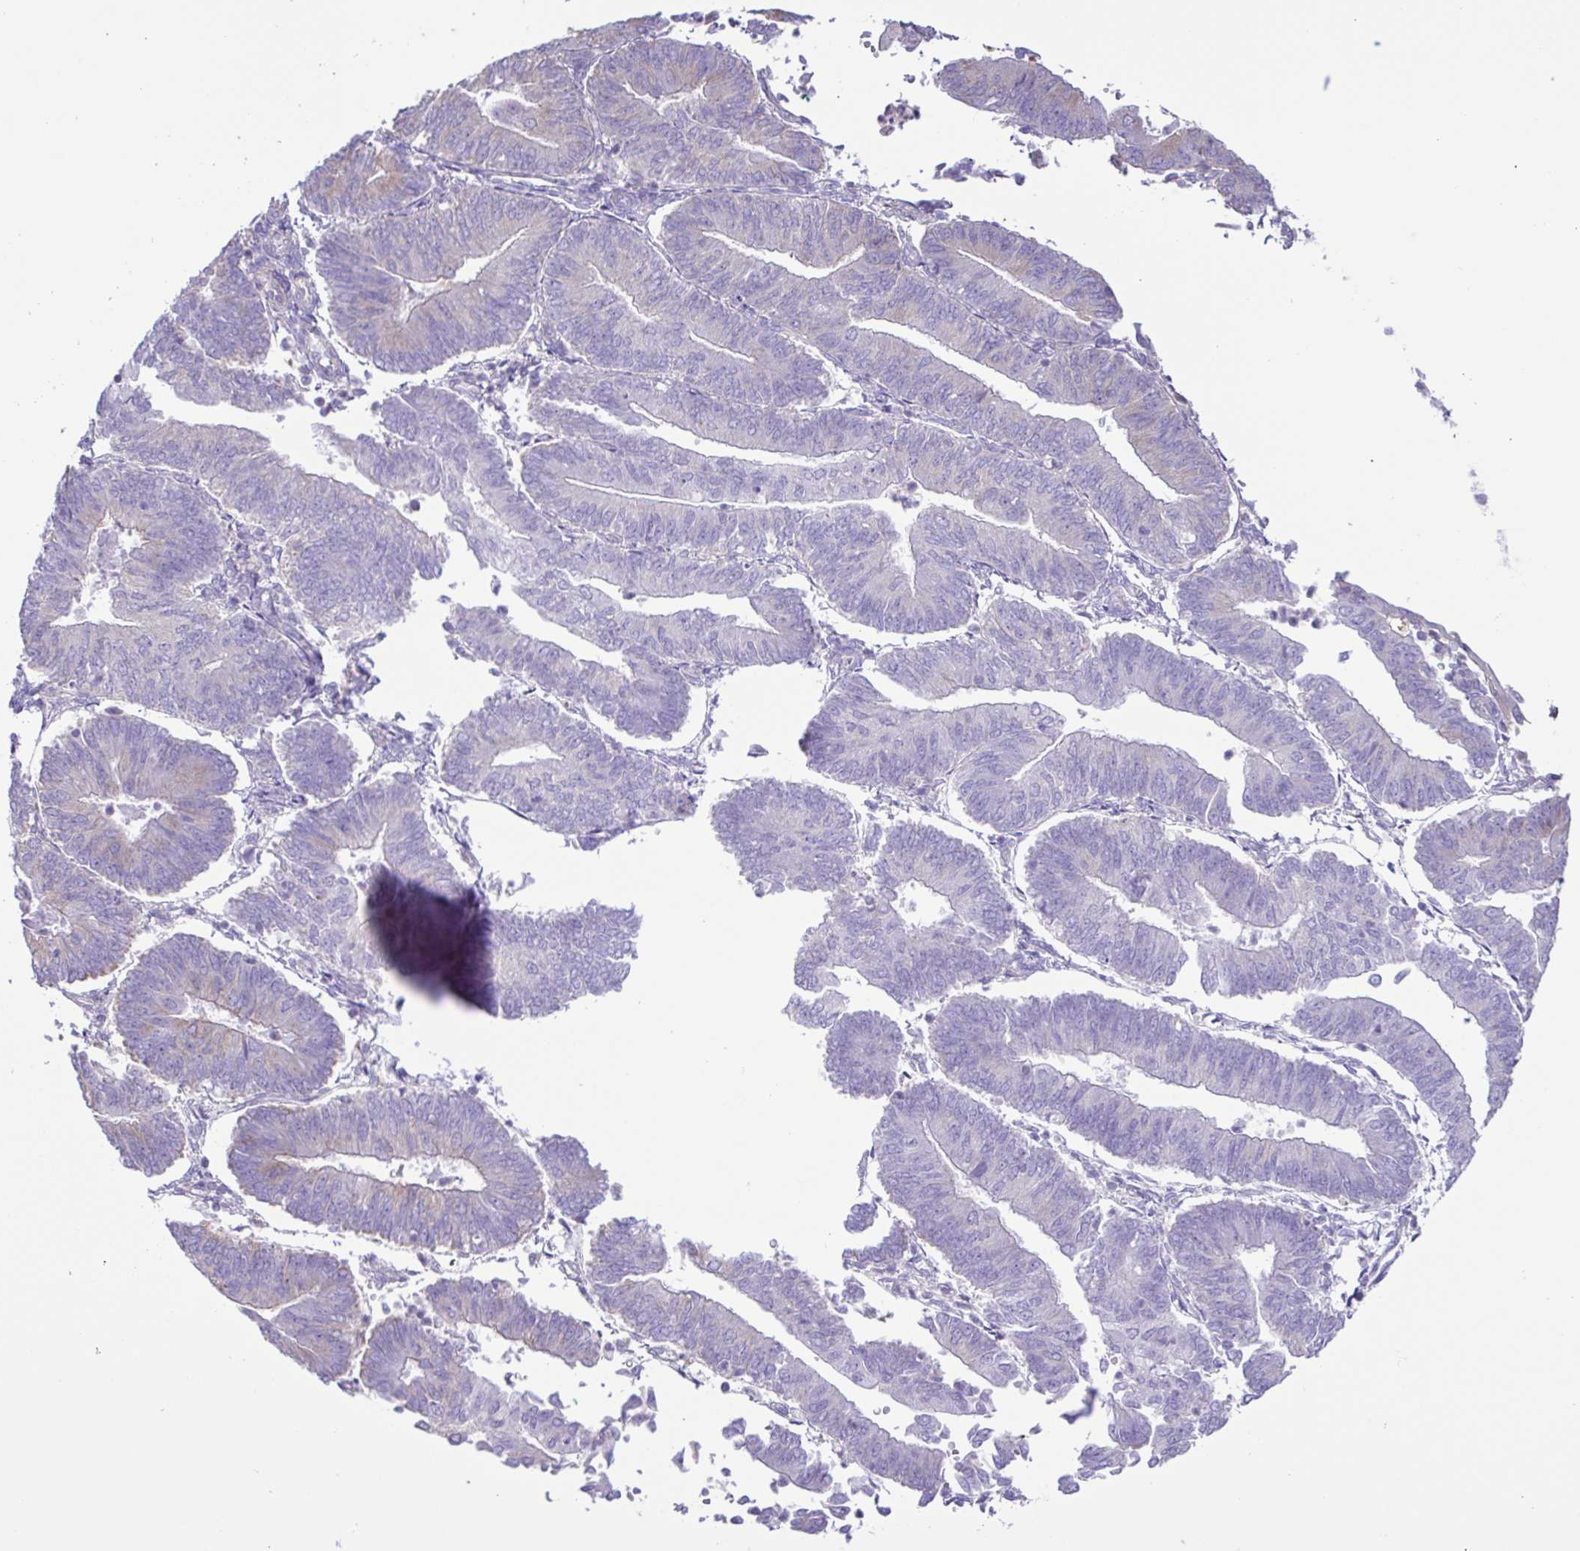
{"staining": {"intensity": "weak", "quantity": "<25%", "location": "cytoplasmic/membranous"}, "tissue": "endometrial cancer", "cell_type": "Tumor cells", "image_type": "cancer", "snomed": [{"axis": "morphology", "description": "Adenocarcinoma, NOS"}, {"axis": "topography", "description": "Endometrium"}], "caption": "Micrograph shows no protein expression in tumor cells of adenocarcinoma (endometrial) tissue.", "gene": "CYP17A1", "patient": {"sex": "female", "age": 65}}